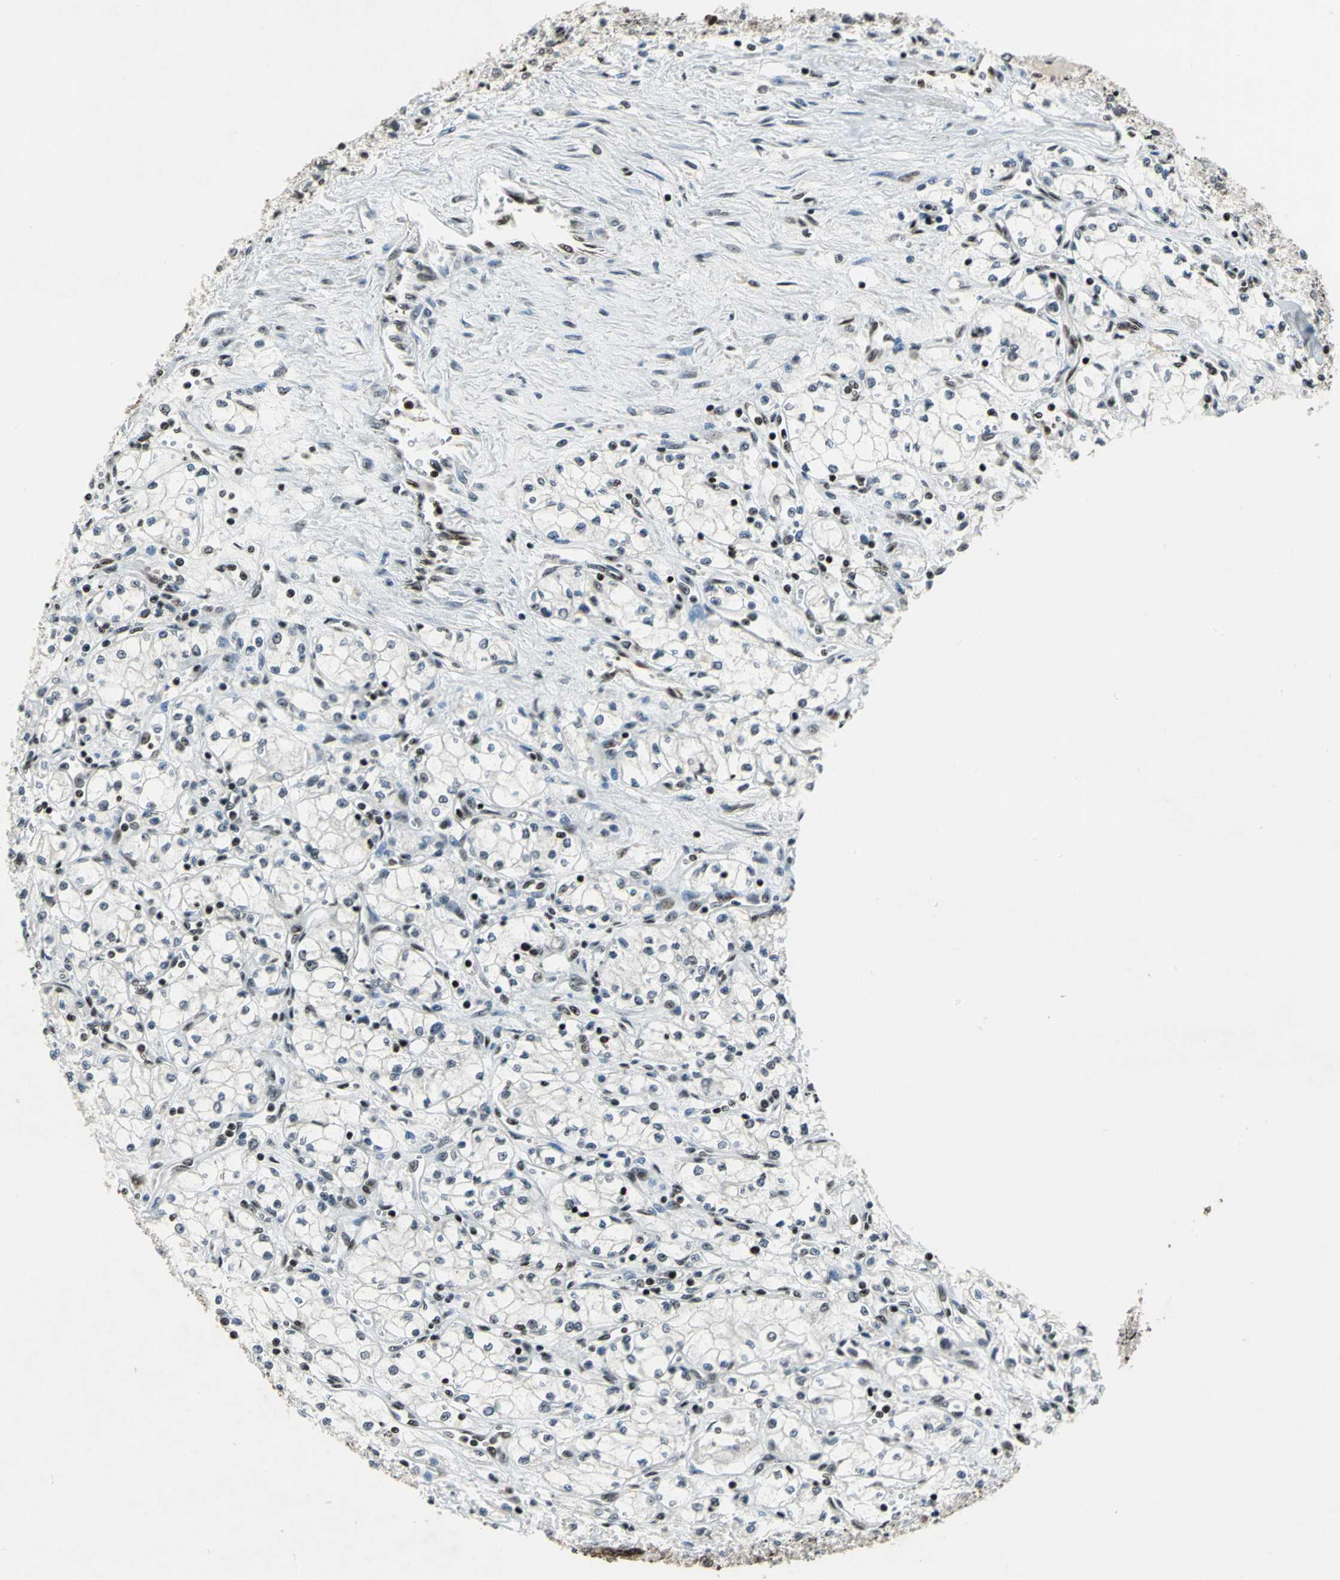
{"staining": {"intensity": "weak", "quantity": "<25%", "location": "nuclear"}, "tissue": "renal cancer", "cell_type": "Tumor cells", "image_type": "cancer", "snomed": [{"axis": "morphology", "description": "Normal tissue, NOS"}, {"axis": "morphology", "description": "Adenocarcinoma, NOS"}, {"axis": "topography", "description": "Kidney"}], "caption": "The image demonstrates no staining of tumor cells in adenocarcinoma (renal).", "gene": "UBTF", "patient": {"sex": "male", "age": 59}}